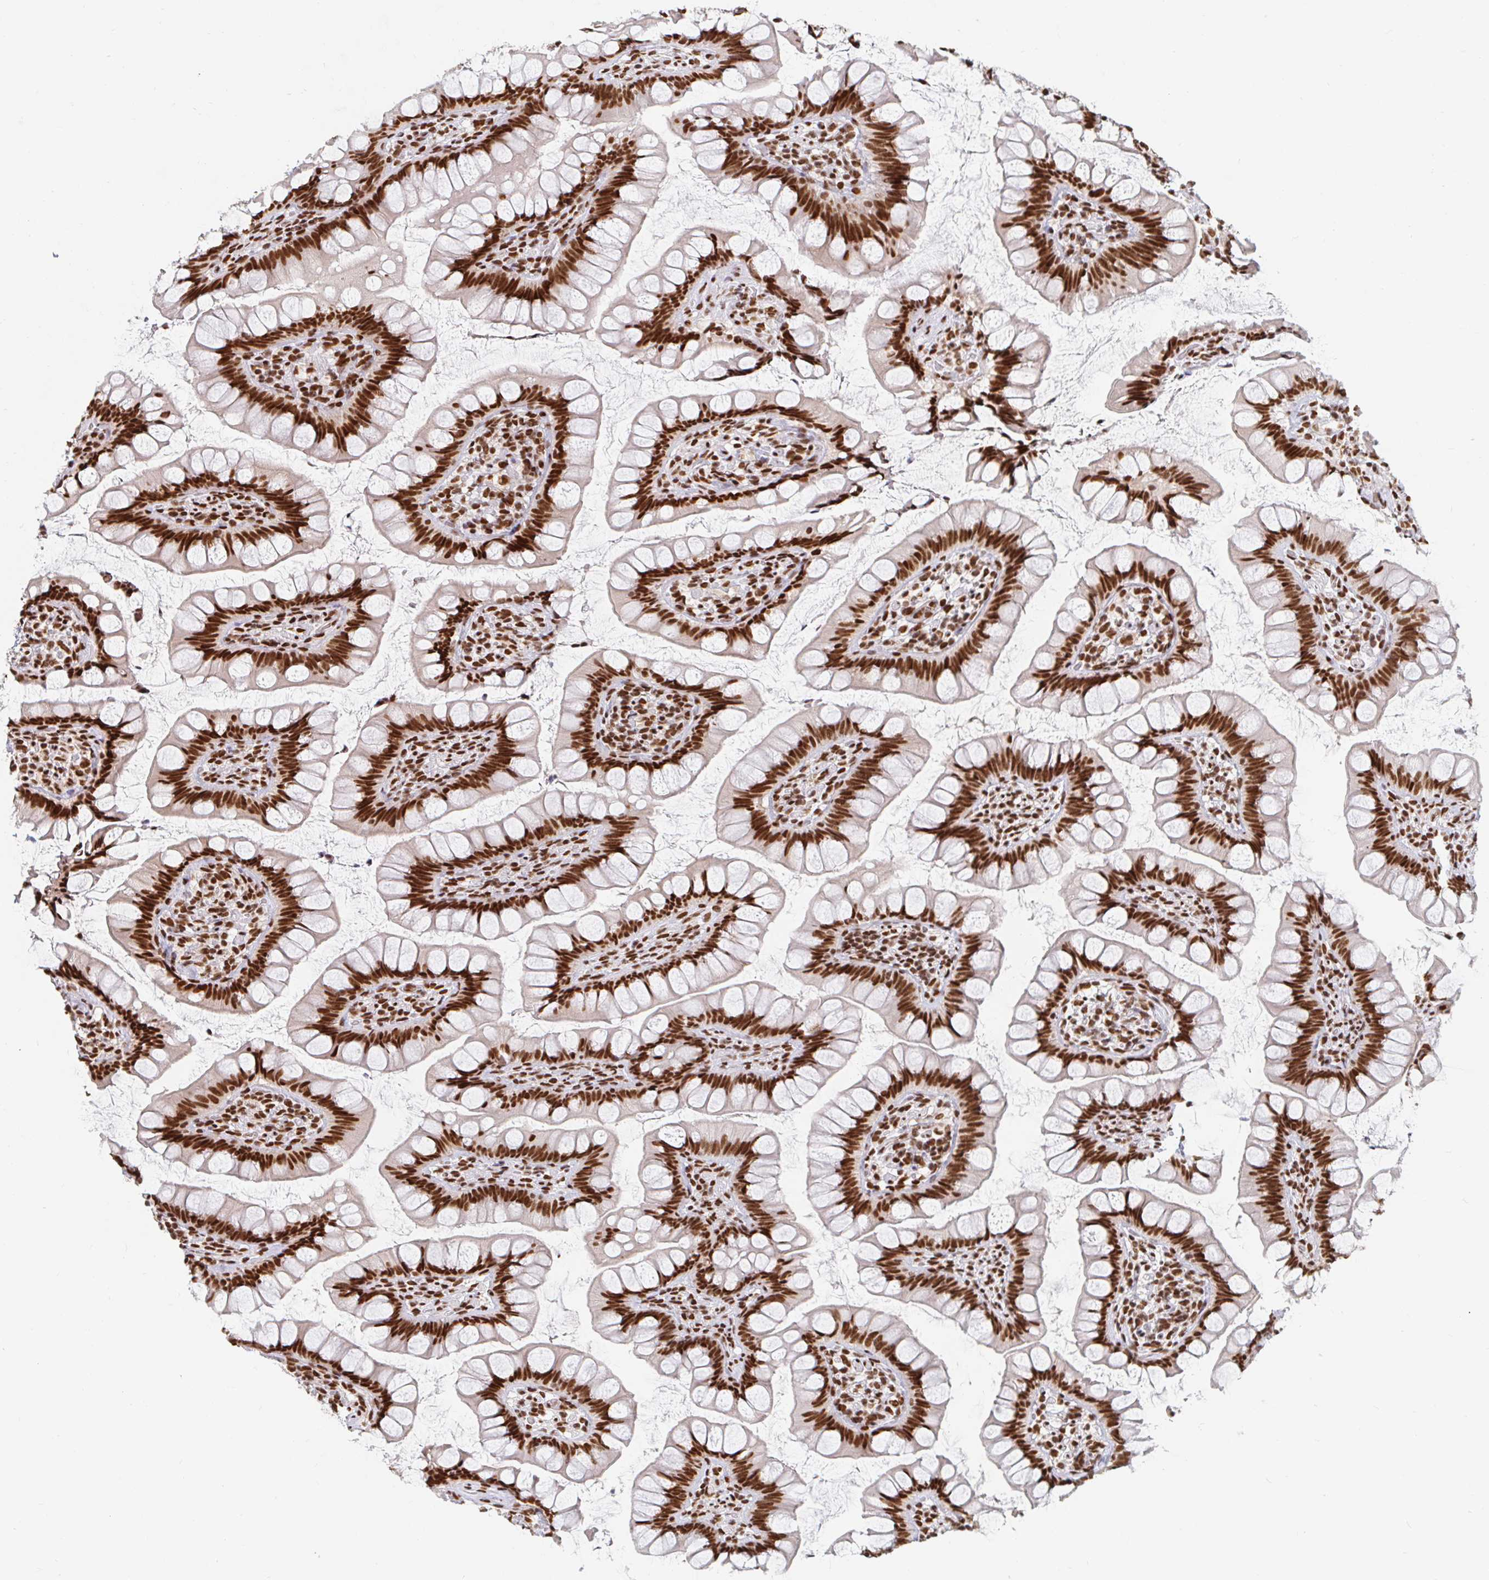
{"staining": {"intensity": "strong", "quantity": ">75%", "location": "nuclear"}, "tissue": "small intestine", "cell_type": "Glandular cells", "image_type": "normal", "snomed": [{"axis": "morphology", "description": "Normal tissue, NOS"}, {"axis": "topography", "description": "Small intestine"}], "caption": "About >75% of glandular cells in unremarkable small intestine reveal strong nuclear protein expression as visualized by brown immunohistochemical staining.", "gene": "RBMXL1", "patient": {"sex": "male", "age": 70}}